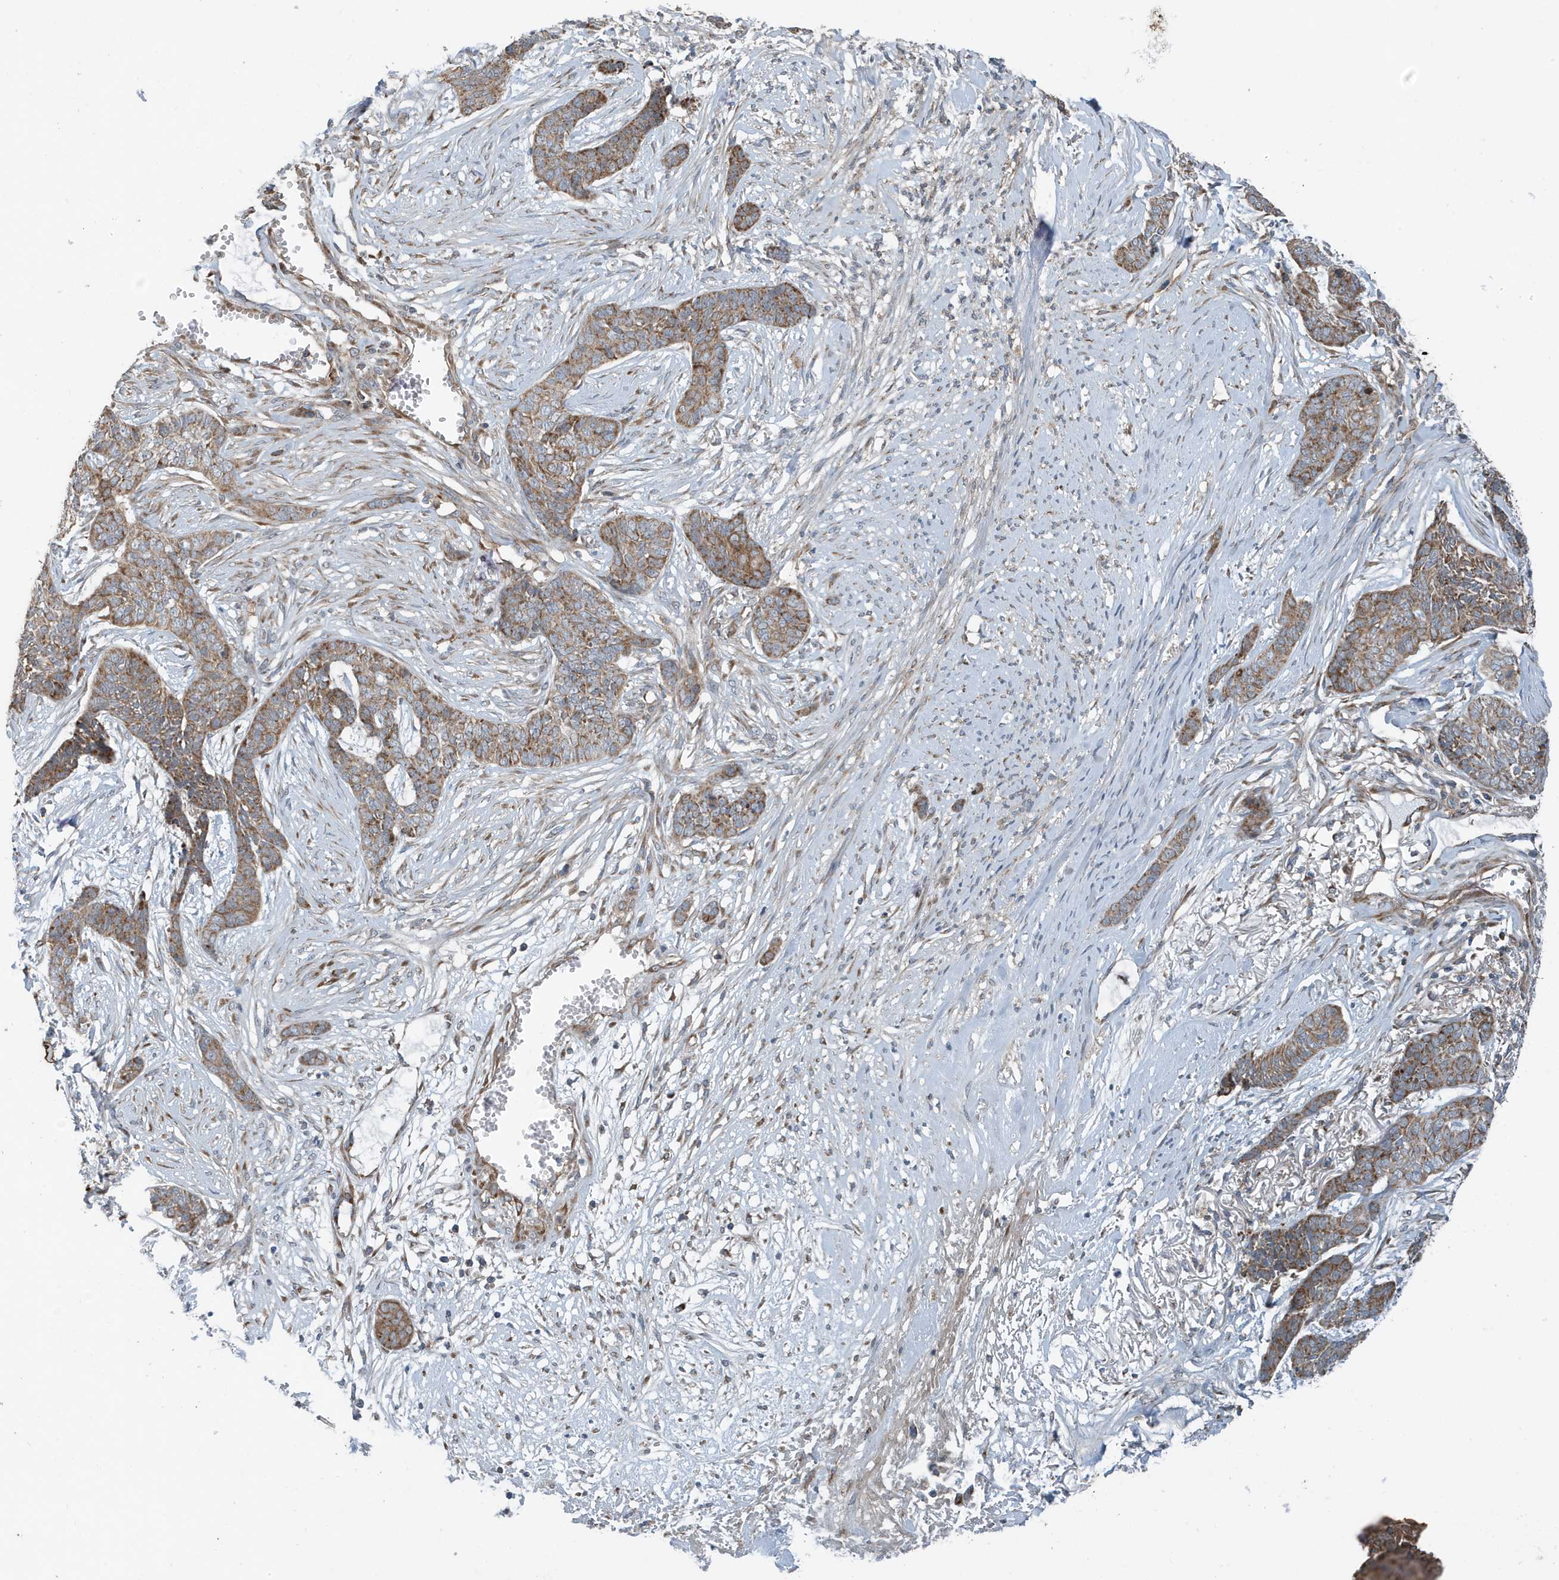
{"staining": {"intensity": "moderate", "quantity": ">75%", "location": "cytoplasmic/membranous"}, "tissue": "skin cancer", "cell_type": "Tumor cells", "image_type": "cancer", "snomed": [{"axis": "morphology", "description": "Basal cell carcinoma"}, {"axis": "topography", "description": "Skin"}], "caption": "Skin cancer (basal cell carcinoma) stained for a protein (brown) reveals moderate cytoplasmic/membranous positive expression in approximately >75% of tumor cells.", "gene": "GOLGA4", "patient": {"sex": "female", "age": 64}}